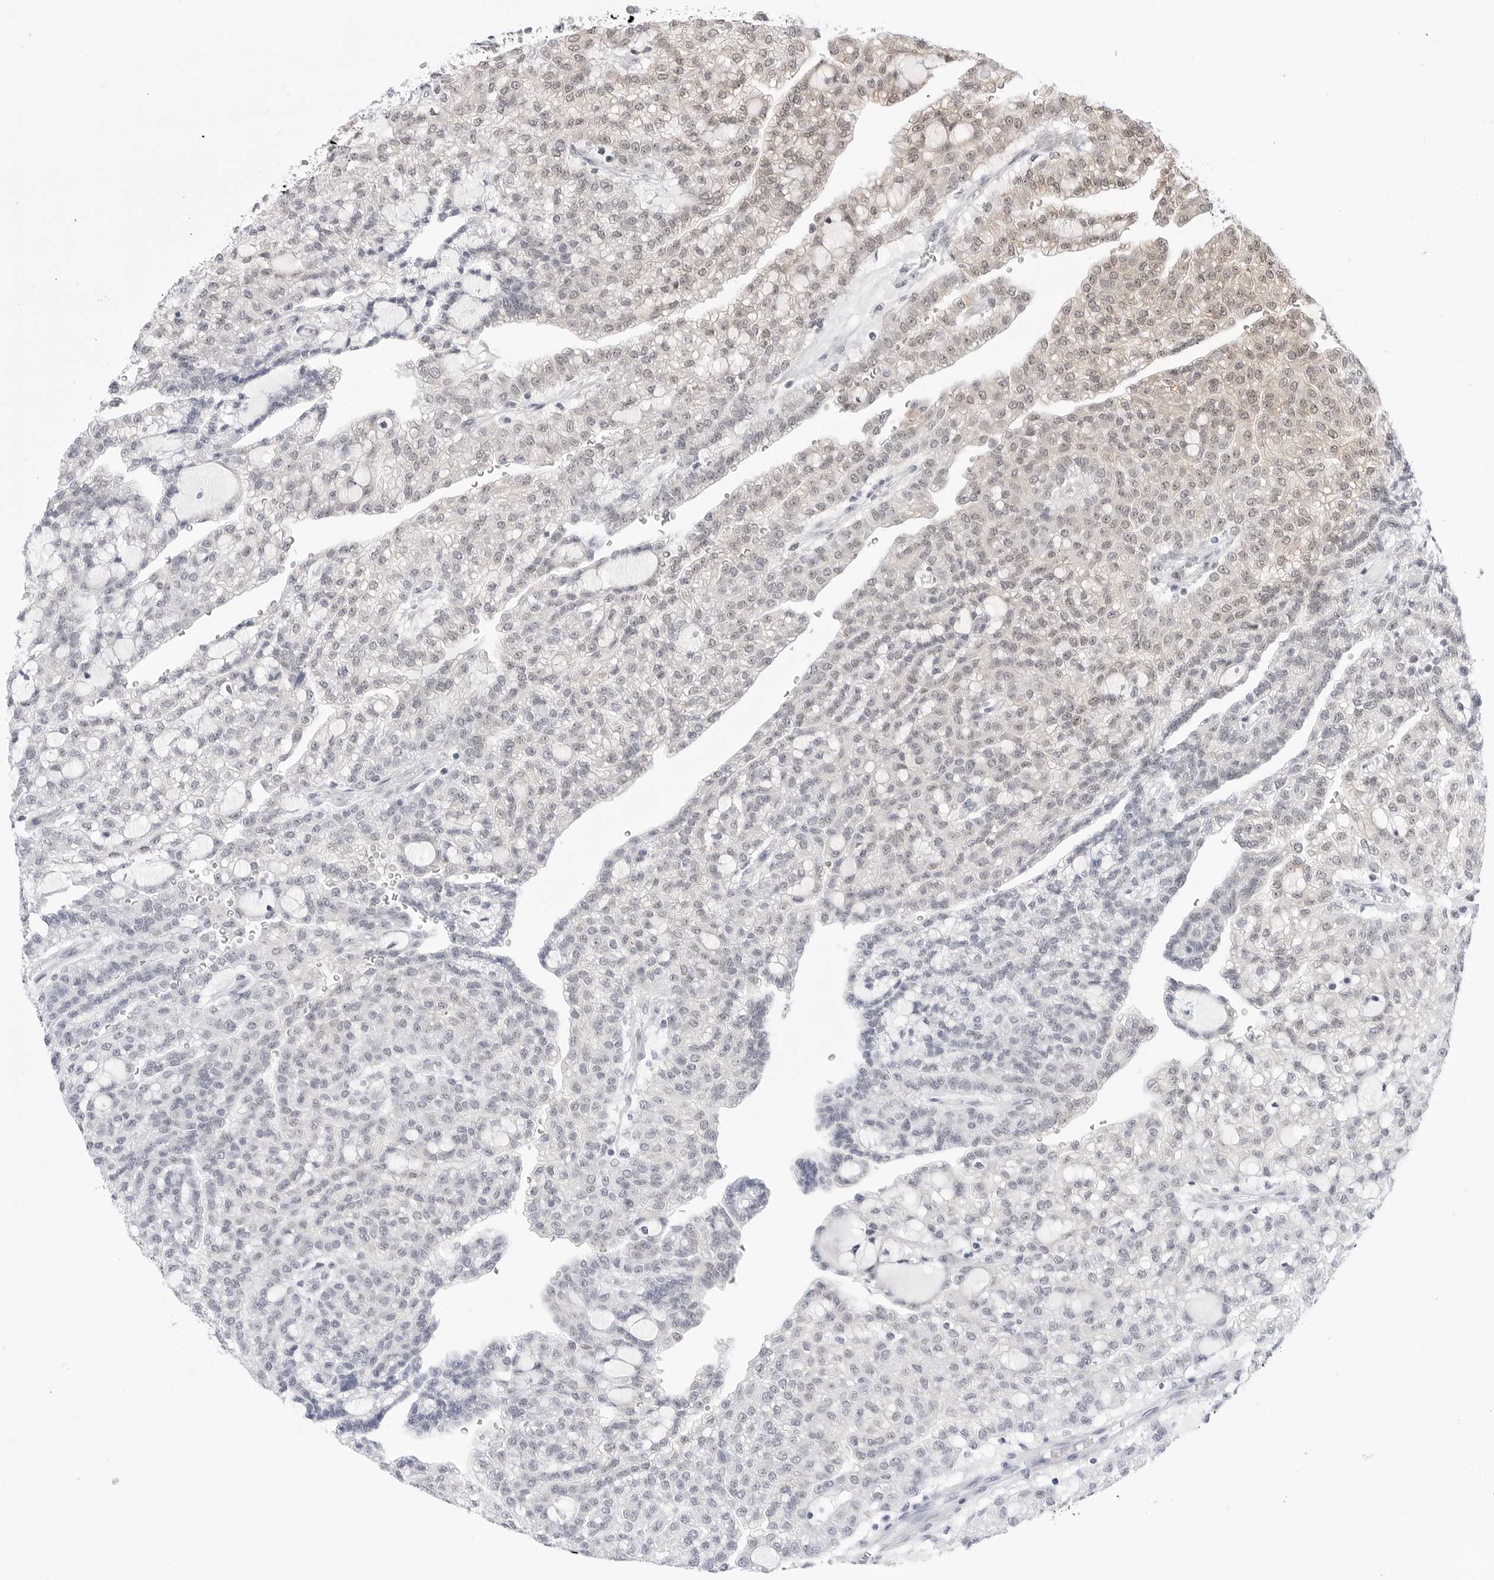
{"staining": {"intensity": "weak", "quantity": "<25%", "location": "cytoplasmic/membranous,nuclear"}, "tissue": "renal cancer", "cell_type": "Tumor cells", "image_type": "cancer", "snomed": [{"axis": "morphology", "description": "Adenocarcinoma, NOS"}, {"axis": "topography", "description": "Kidney"}], "caption": "An IHC image of renal adenocarcinoma is shown. There is no staining in tumor cells of renal adenocarcinoma.", "gene": "C1orf162", "patient": {"sex": "male", "age": 63}}